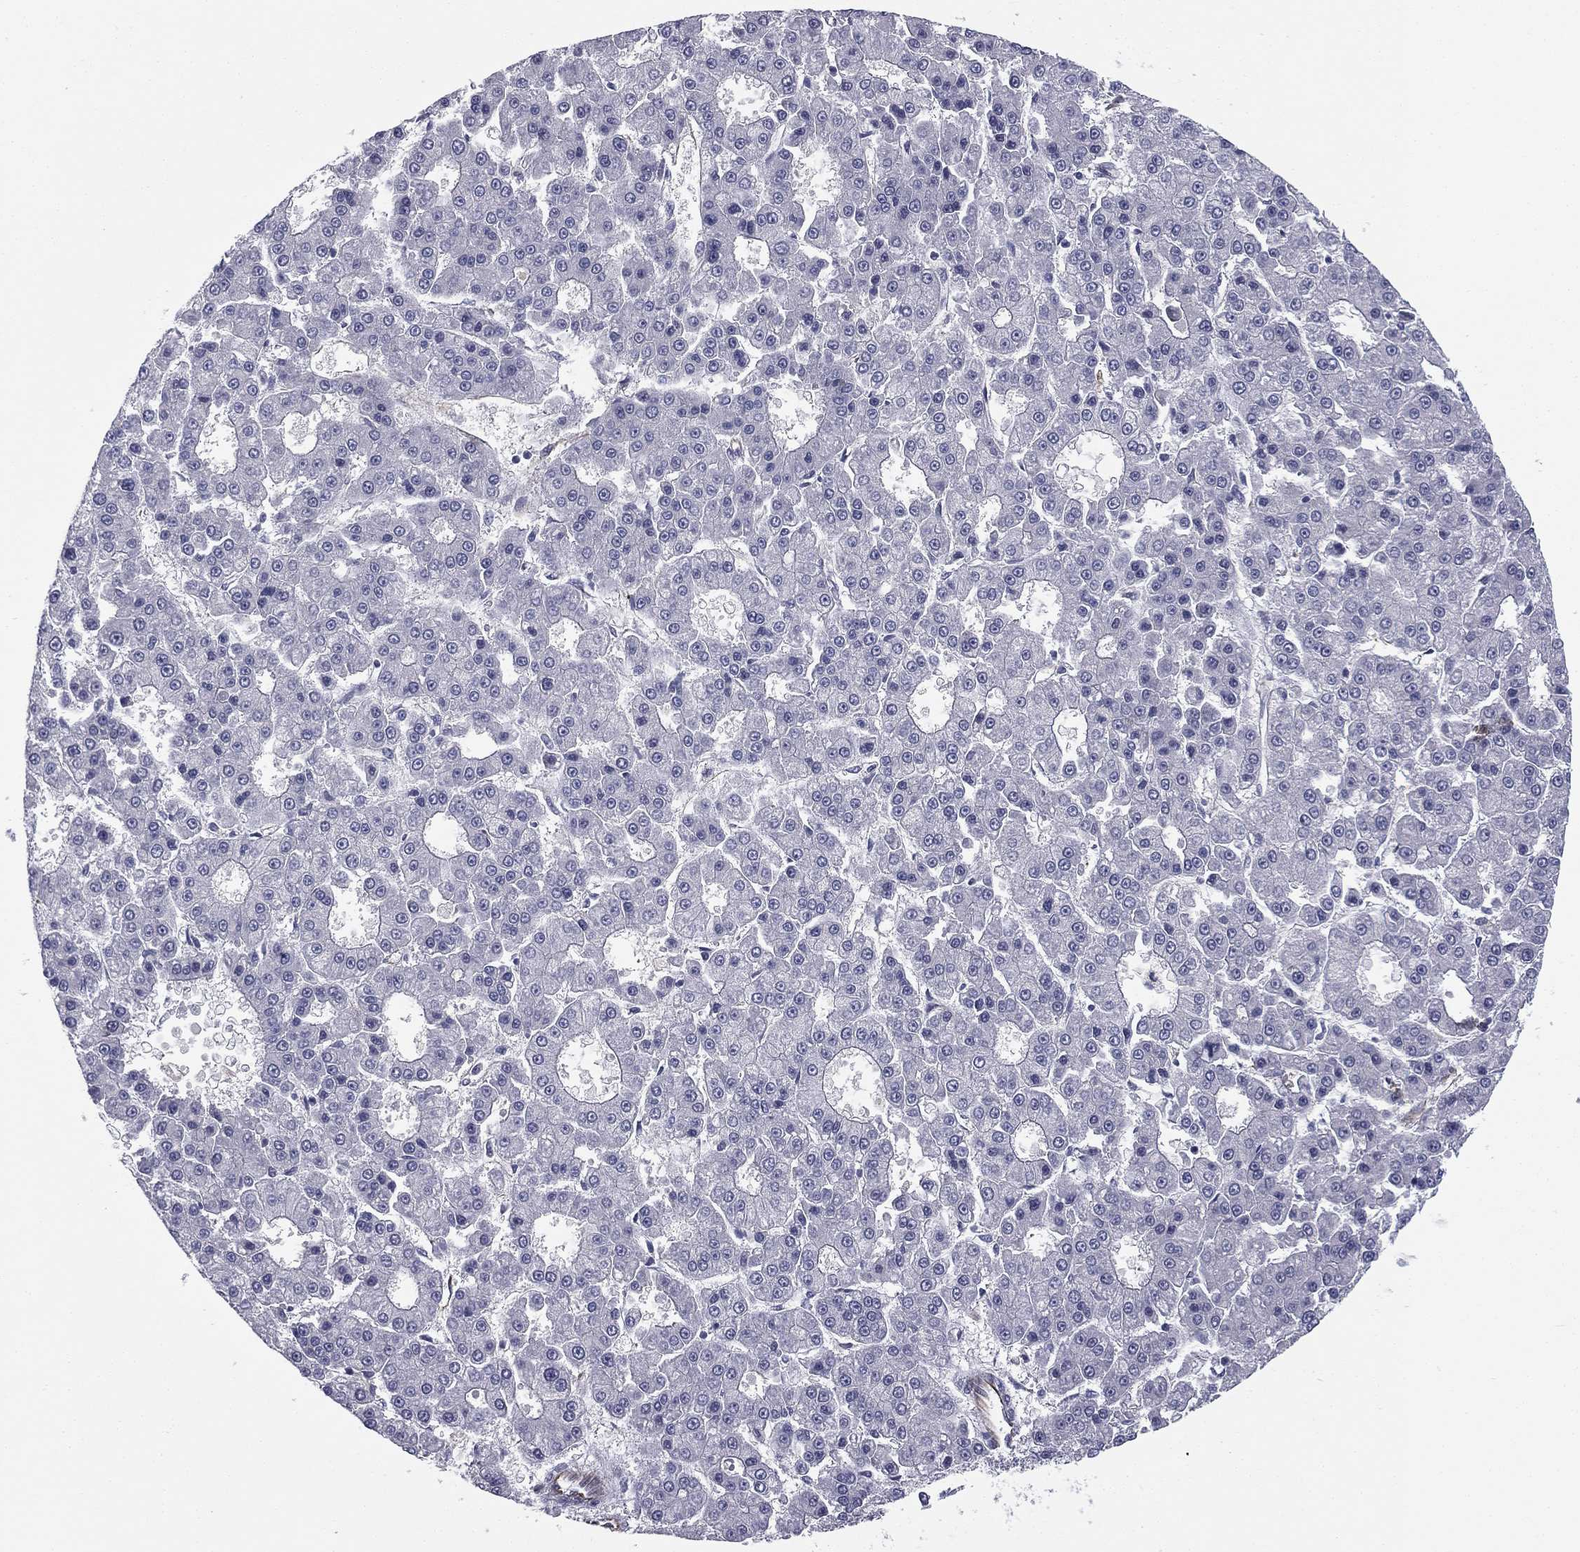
{"staining": {"intensity": "negative", "quantity": "none", "location": "none"}, "tissue": "liver cancer", "cell_type": "Tumor cells", "image_type": "cancer", "snomed": [{"axis": "morphology", "description": "Carcinoma, Hepatocellular, NOS"}, {"axis": "topography", "description": "Liver"}], "caption": "This is an immunohistochemistry photomicrograph of hepatocellular carcinoma (liver). There is no positivity in tumor cells.", "gene": "SCUBE1", "patient": {"sex": "male", "age": 70}}